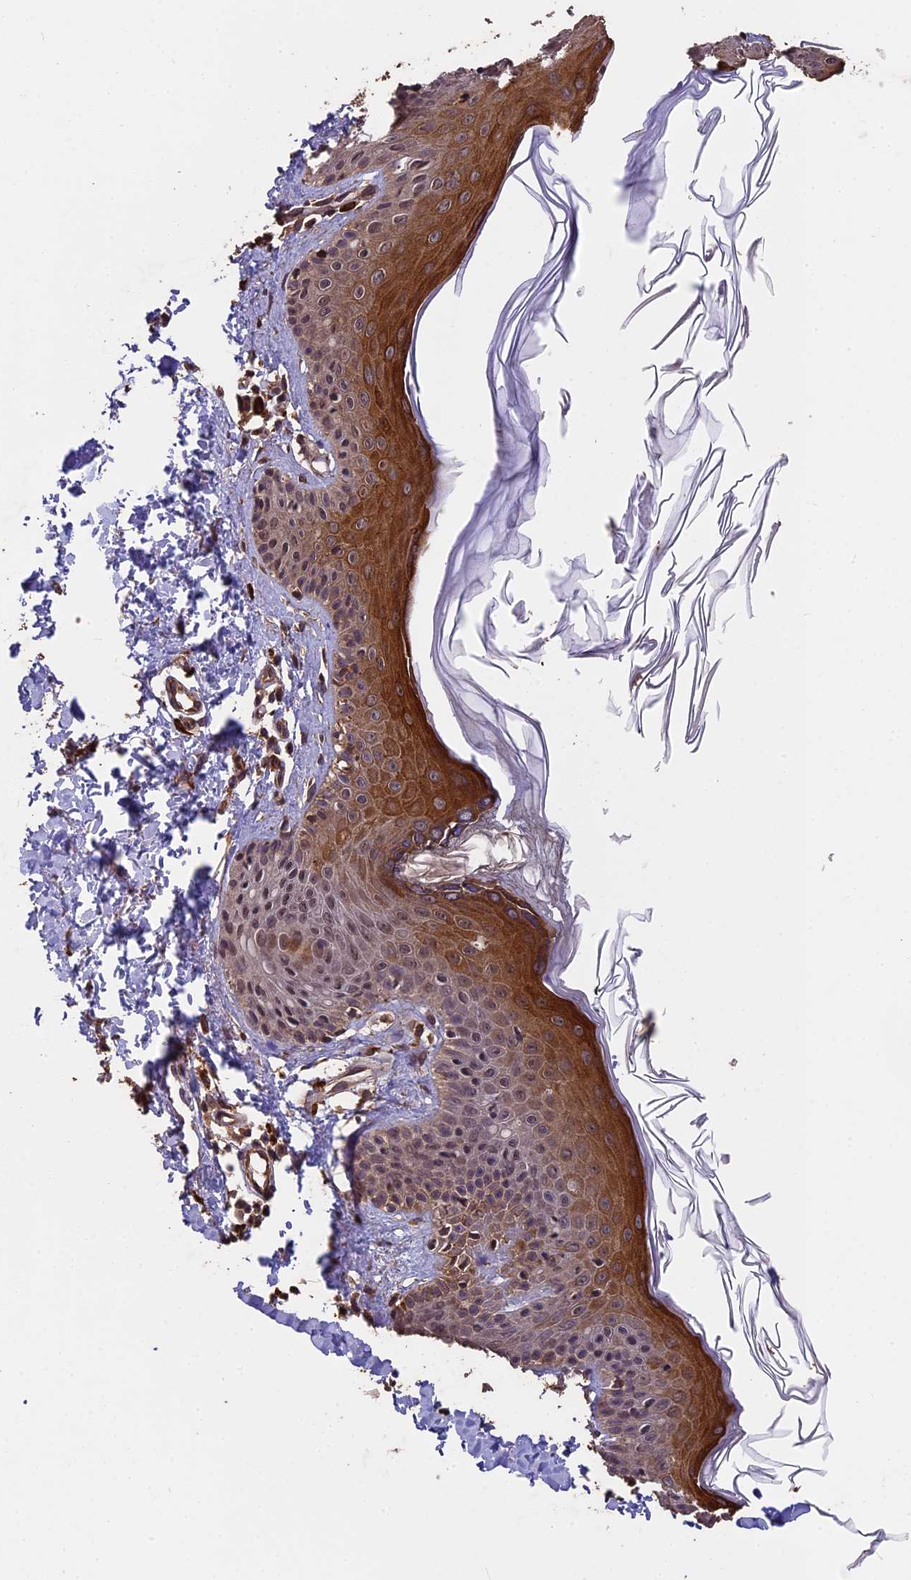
{"staining": {"intensity": "negative", "quantity": "none", "location": "none"}, "tissue": "skin", "cell_type": "Fibroblasts", "image_type": "normal", "snomed": [{"axis": "morphology", "description": "Normal tissue, NOS"}, {"axis": "topography", "description": "Skin"}], "caption": "The immunohistochemistry photomicrograph has no significant positivity in fibroblasts of skin.", "gene": "CHD9", "patient": {"sex": "male", "age": 52}}